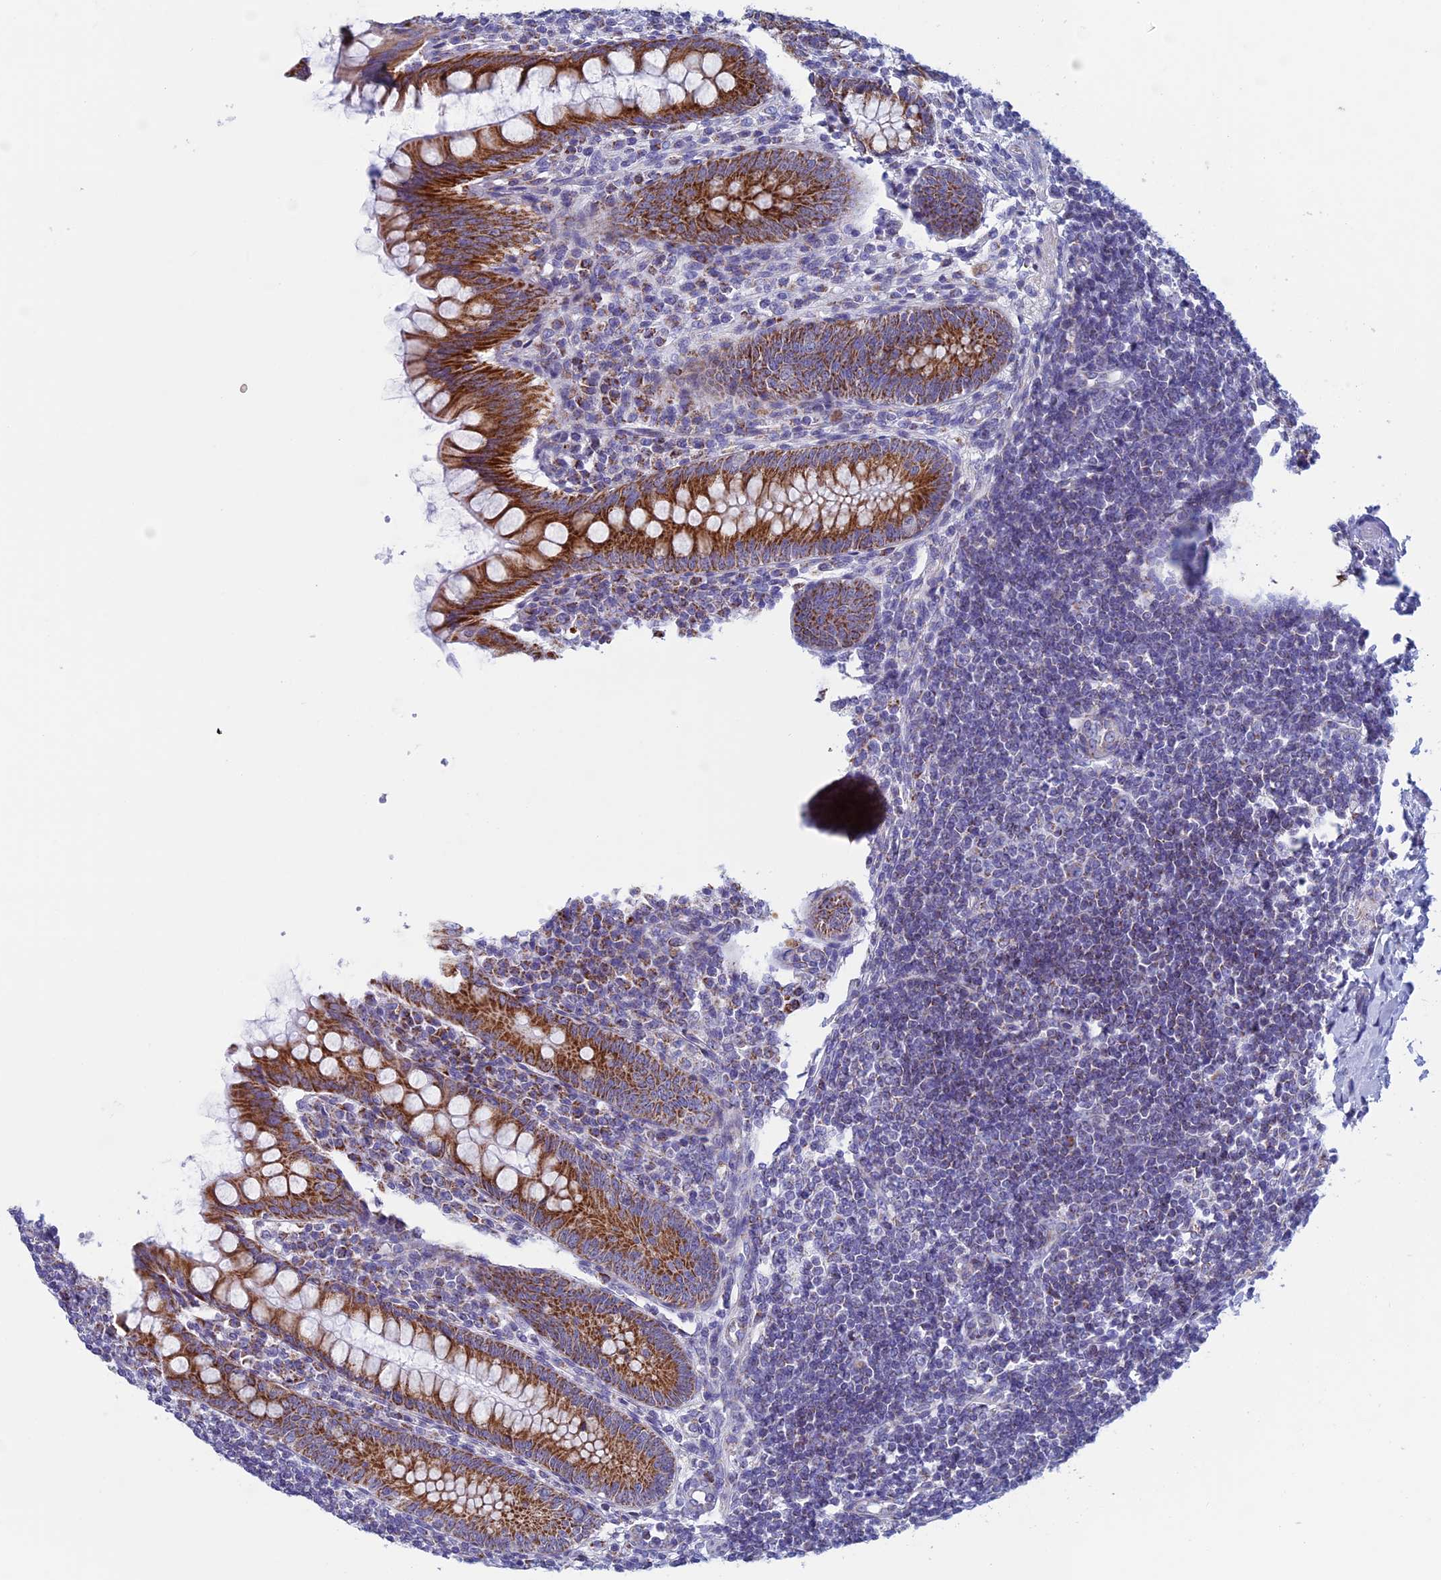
{"staining": {"intensity": "strong", "quantity": ">75%", "location": "cytoplasmic/membranous"}, "tissue": "appendix", "cell_type": "Glandular cells", "image_type": "normal", "snomed": [{"axis": "morphology", "description": "Normal tissue, NOS"}, {"axis": "topography", "description": "Appendix"}], "caption": "Normal appendix displays strong cytoplasmic/membranous staining in approximately >75% of glandular cells, visualized by immunohistochemistry.", "gene": "NDUFB9", "patient": {"sex": "female", "age": 33}}